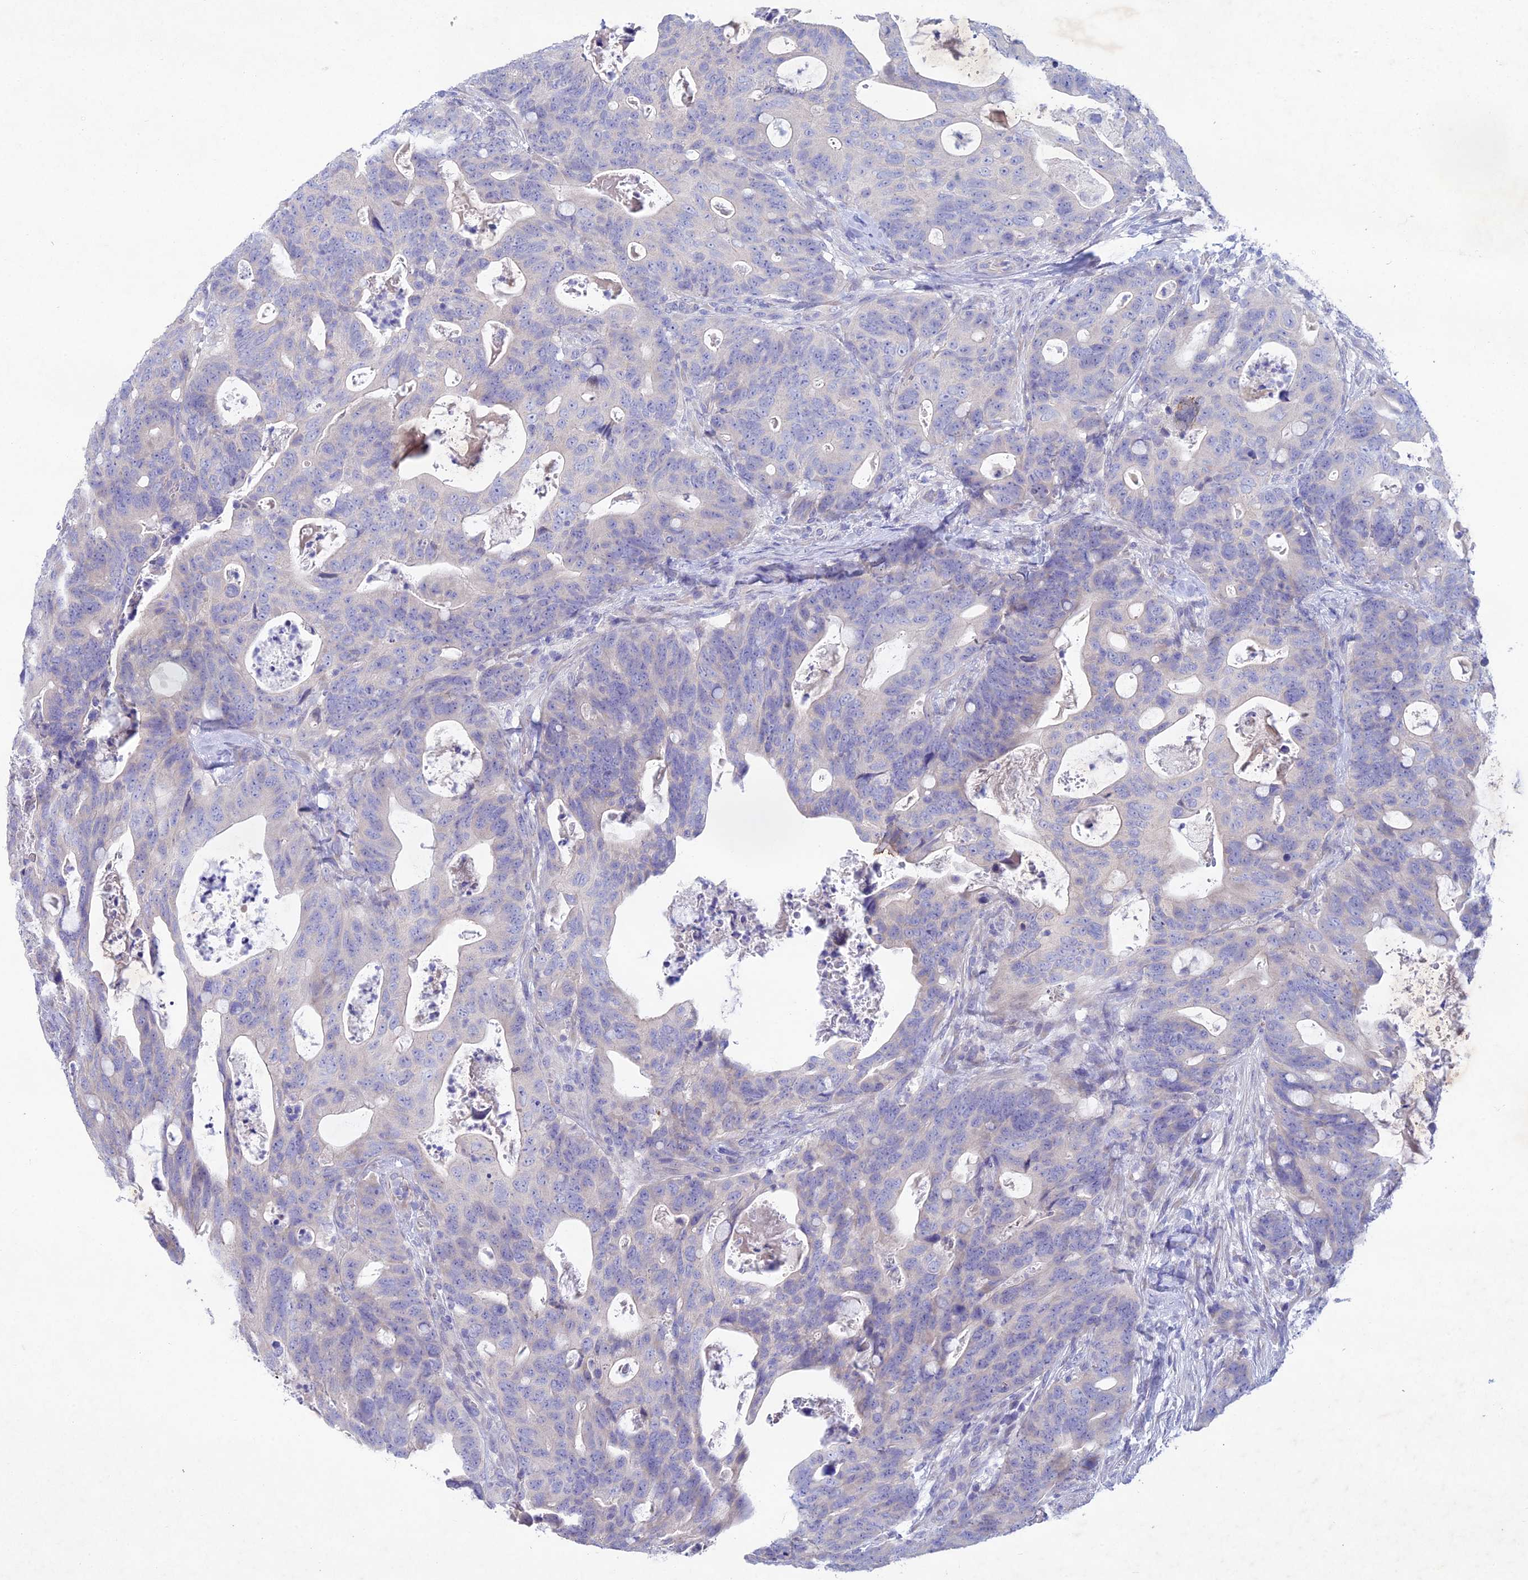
{"staining": {"intensity": "negative", "quantity": "none", "location": "none"}, "tissue": "colorectal cancer", "cell_type": "Tumor cells", "image_type": "cancer", "snomed": [{"axis": "morphology", "description": "Adenocarcinoma, NOS"}, {"axis": "topography", "description": "Colon"}], "caption": "Immunohistochemistry of human adenocarcinoma (colorectal) demonstrates no expression in tumor cells.", "gene": "BTBD19", "patient": {"sex": "female", "age": 82}}